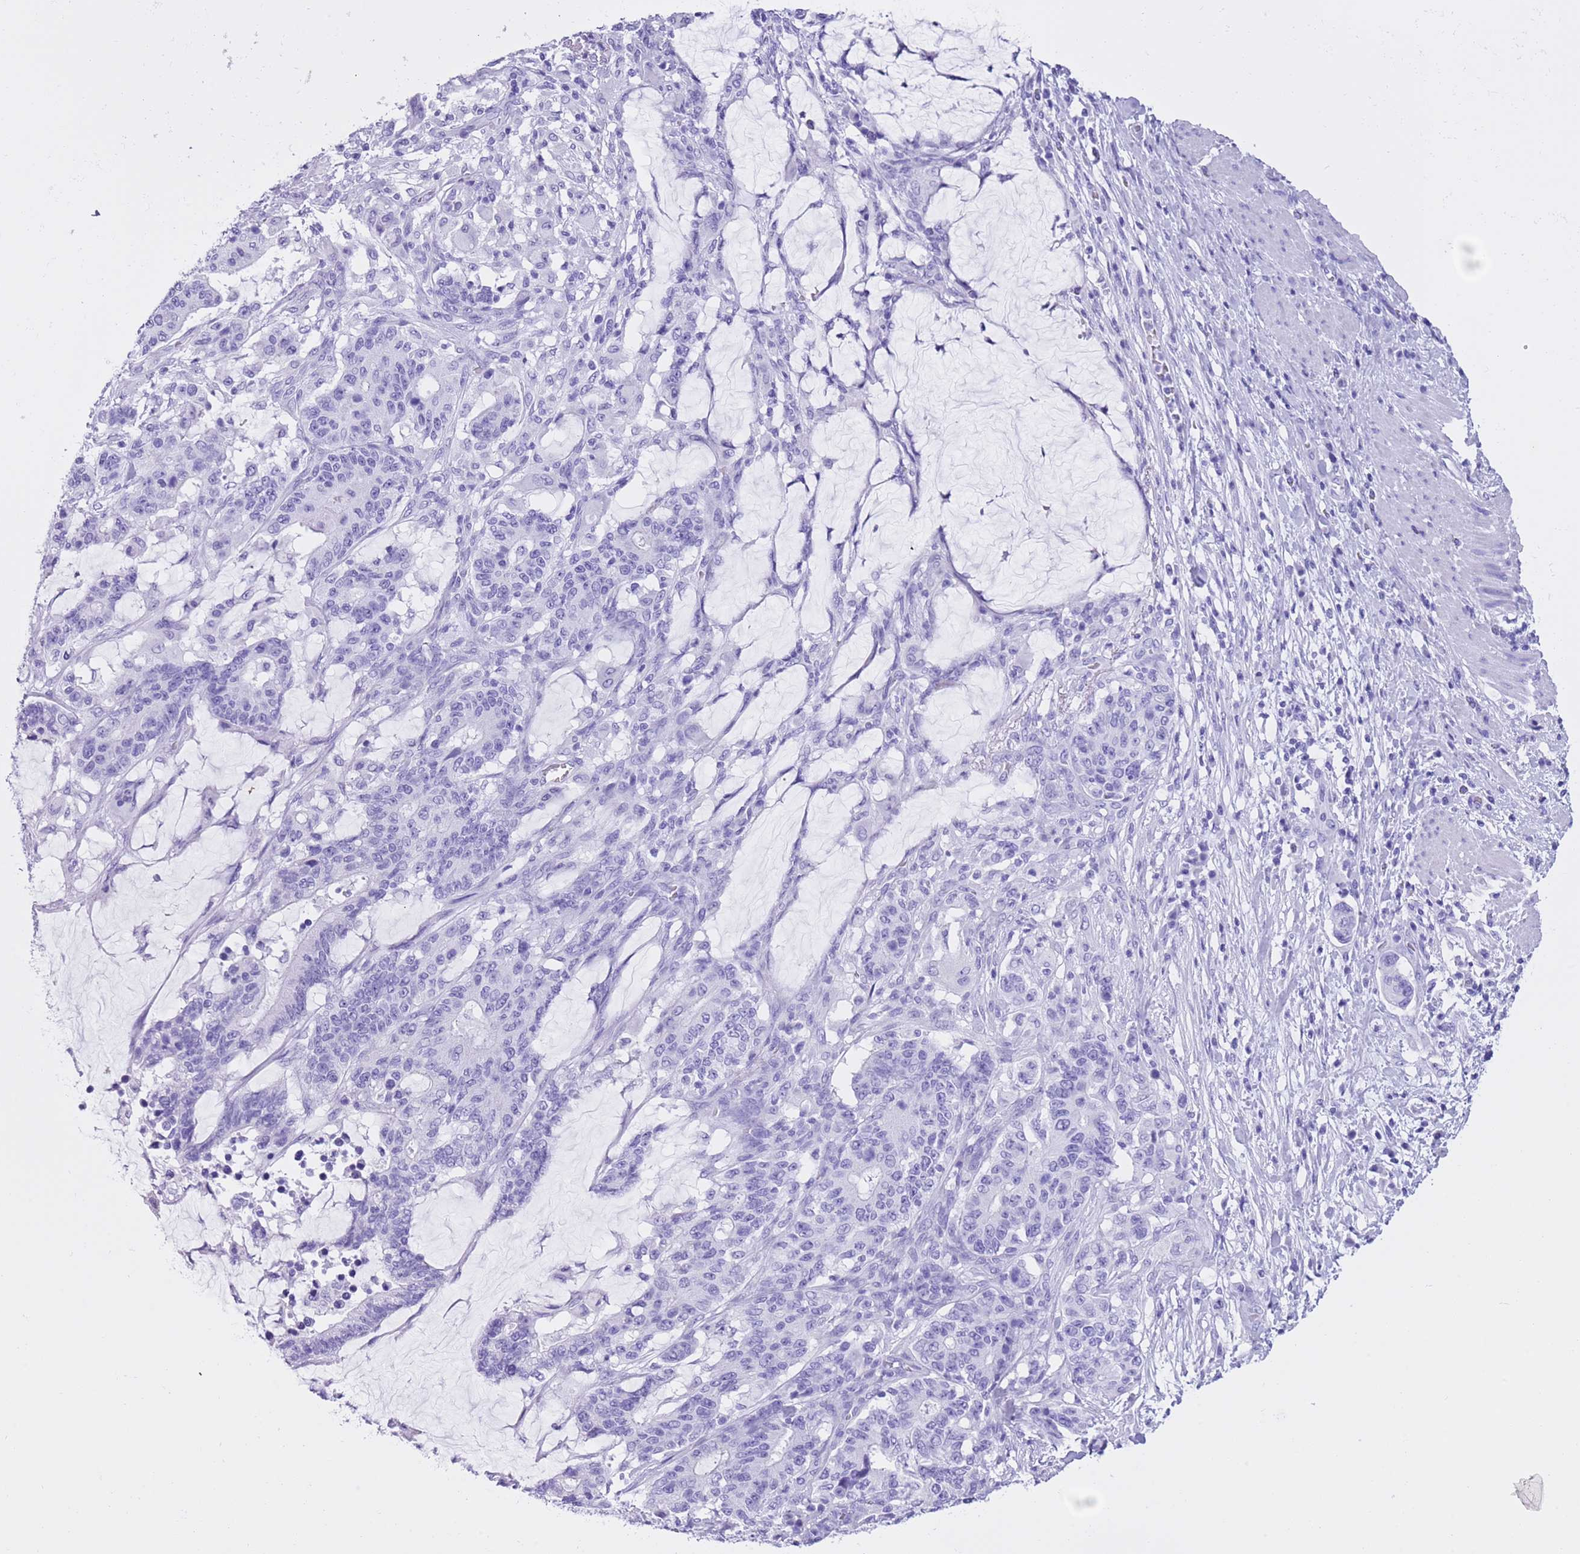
{"staining": {"intensity": "negative", "quantity": "none", "location": "none"}, "tissue": "stomach cancer", "cell_type": "Tumor cells", "image_type": "cancer", "snomed": [{"axis": "morphology", "description": "Normal tissue, NOS"}, {"axis": "morphology", "description": "Adenocarcinoma, NOS"}, {"axis": "topography", "description": "Stomach"}], "caption": "Immunohistochemistry (IHC) histopathology image of human adenocarcinoma (stomach) stained for a protein (brown), which shows no staining in tumor cells. (Immunohistochemistry, brightfield microscopy, high magnification).", "gene": "TMEM185B", "patient": {"sex": "female", "age": 64}}